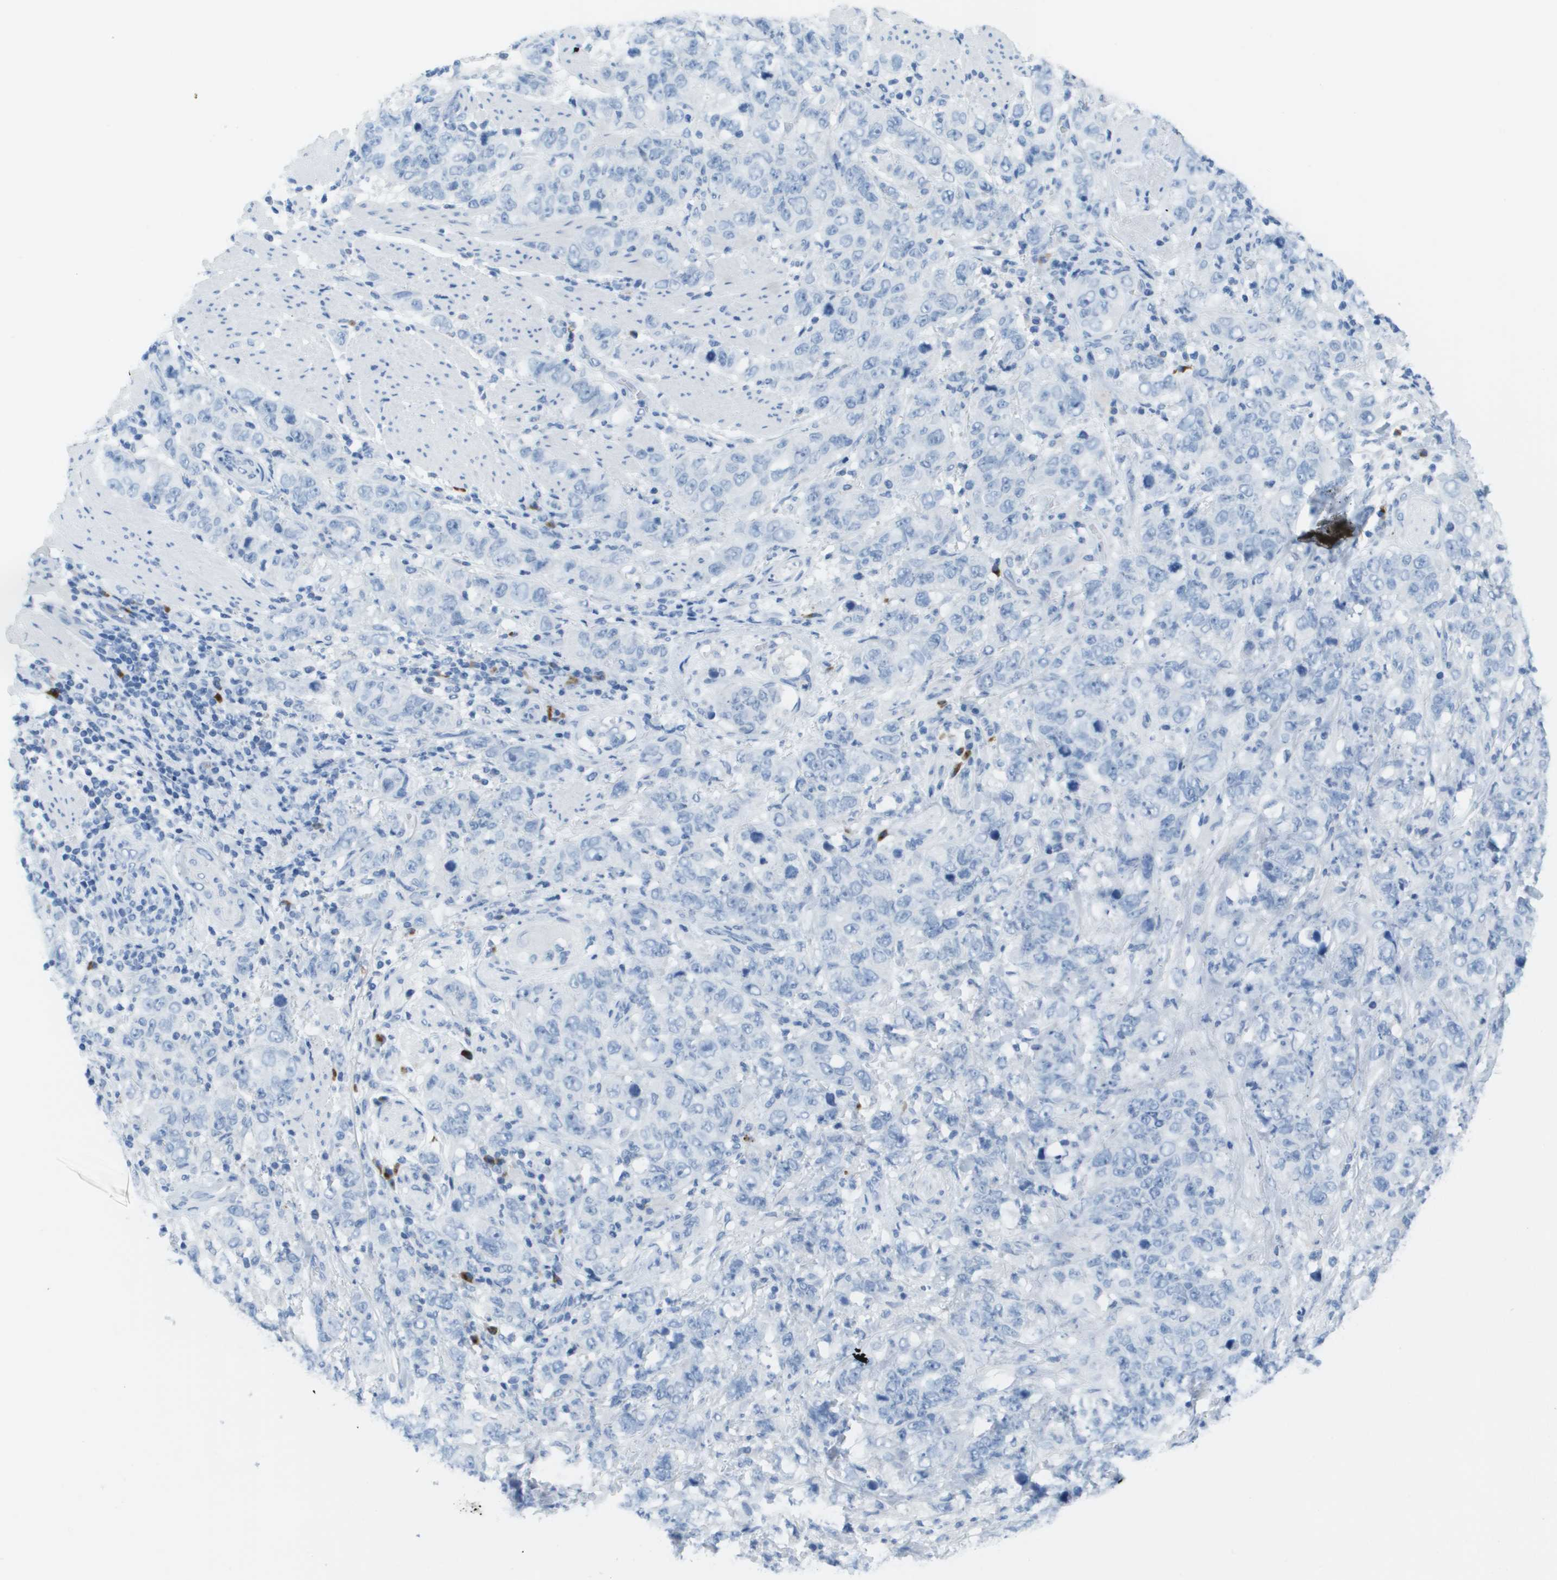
{"staining": {"intensity": "negative", "quantity": "none", "location": "none"}, "tissue": "stomach cancer", "cell_type": "Tumor cells", "image_type": "cancer", "snomed": [{"axis": "morphology", "description": "Adenocarcinoma, NOS"}, {"axis": "topography", "description": "Stomach"}], "caption": "Immunohistochemical staining of adenocarcinoma (stomach) exhibits no significant positivity in tumor cells.", "gene": "GPR18", "patient": {"sex": "male", "age": 48}}